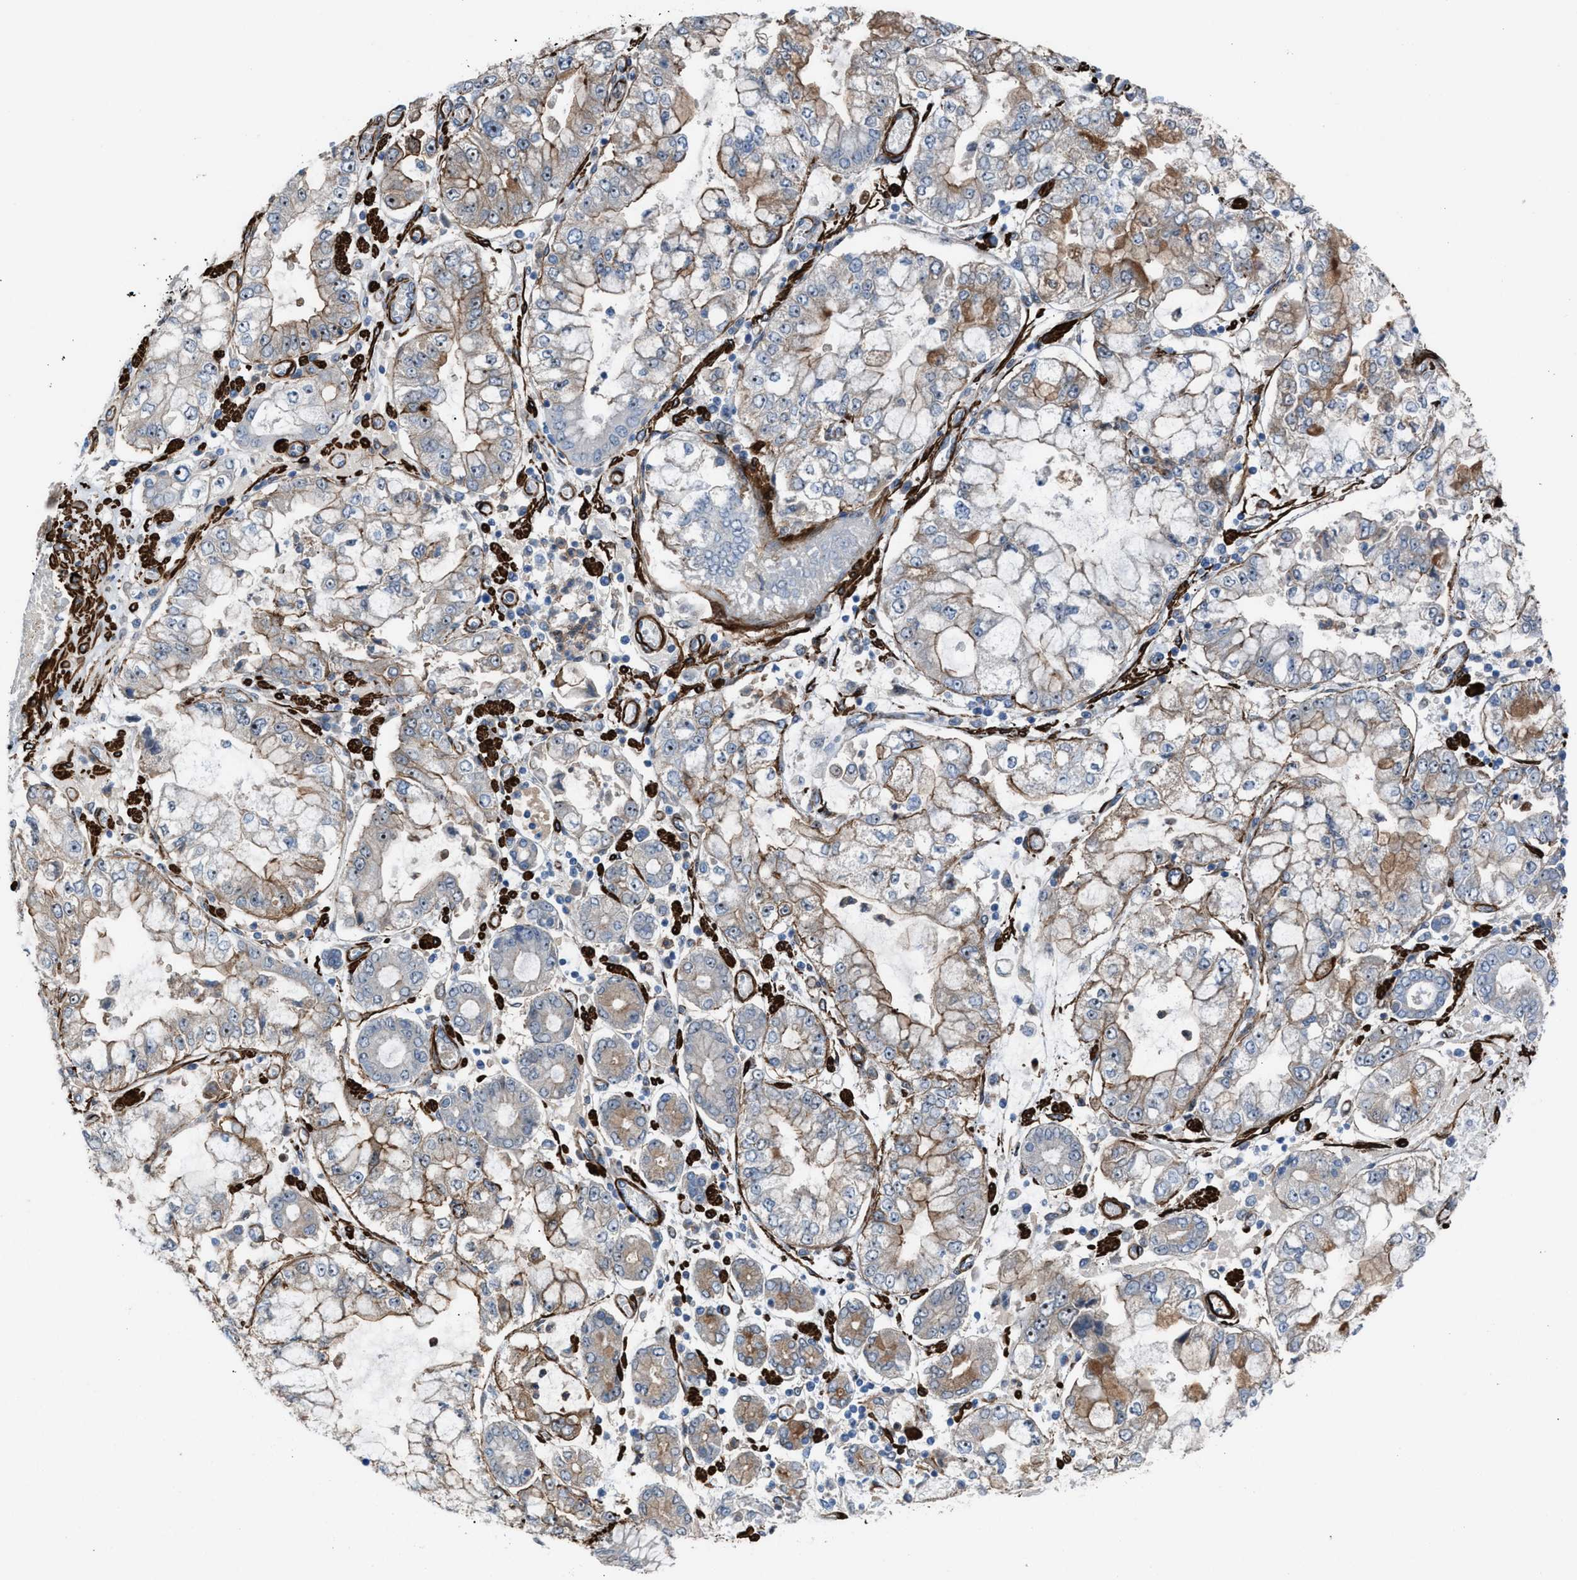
{"staining": {"intensity": "moderate", "quantity": "<25%", "location": "cytoplasmic/membranous,nuclear"}, "tissue": "stomach cancer", "cell_type": "Tumor cells", "image_type": "cancer", "snomed": [{"axis": "morphology", "description": "Adenocarcinoma, NOS"}, {"axis": "topography", "description": "Stomach"}], "caption": "Stomach adenocarcinoma stained with immunohistochemistry demonstrates moderate cytoplasmic/membranous and nuclear staining in approximately <25% of tumor cells.", "gene": "NQO2", "patient": {"sex": "male", "age": 76}}